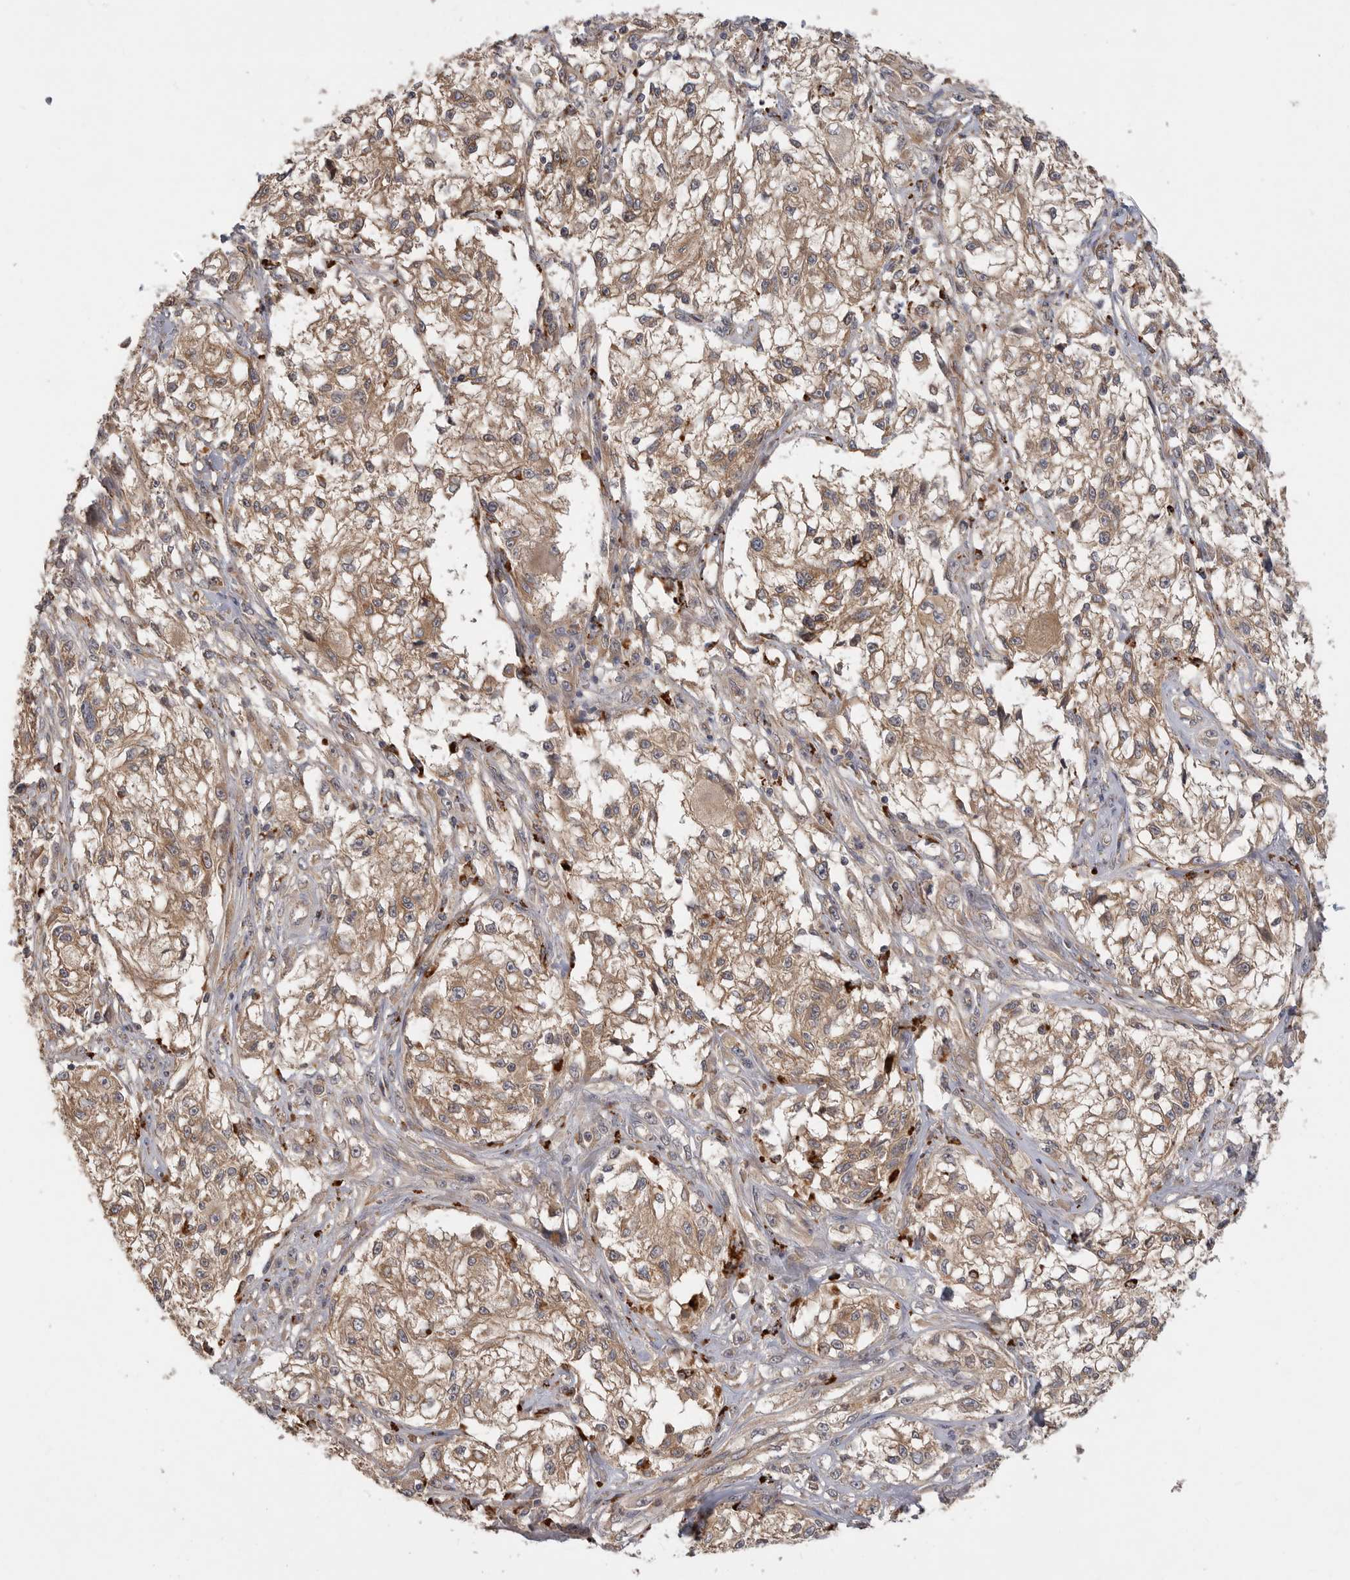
{"staining": {"intensity": "weak", "quantity": ">75%", "location": "cytoplasmic/membranous"}, "tissue": "melanoma", "cell_type": "Tumor cells", "image_type": "cancer", "snomed": [{"axis": "morphology", "description": "Malignant melanoma, NOS"}, {"axis": "topography", "description": "Skin of head"}], "caption": "Protein expression analysis of human melanoma reveals weak cytoplasmic/membranous positivity in approximately >75% of tumor cells.", "gene": "ZNF232", "patient": {"sex": "male", "age": 83}}